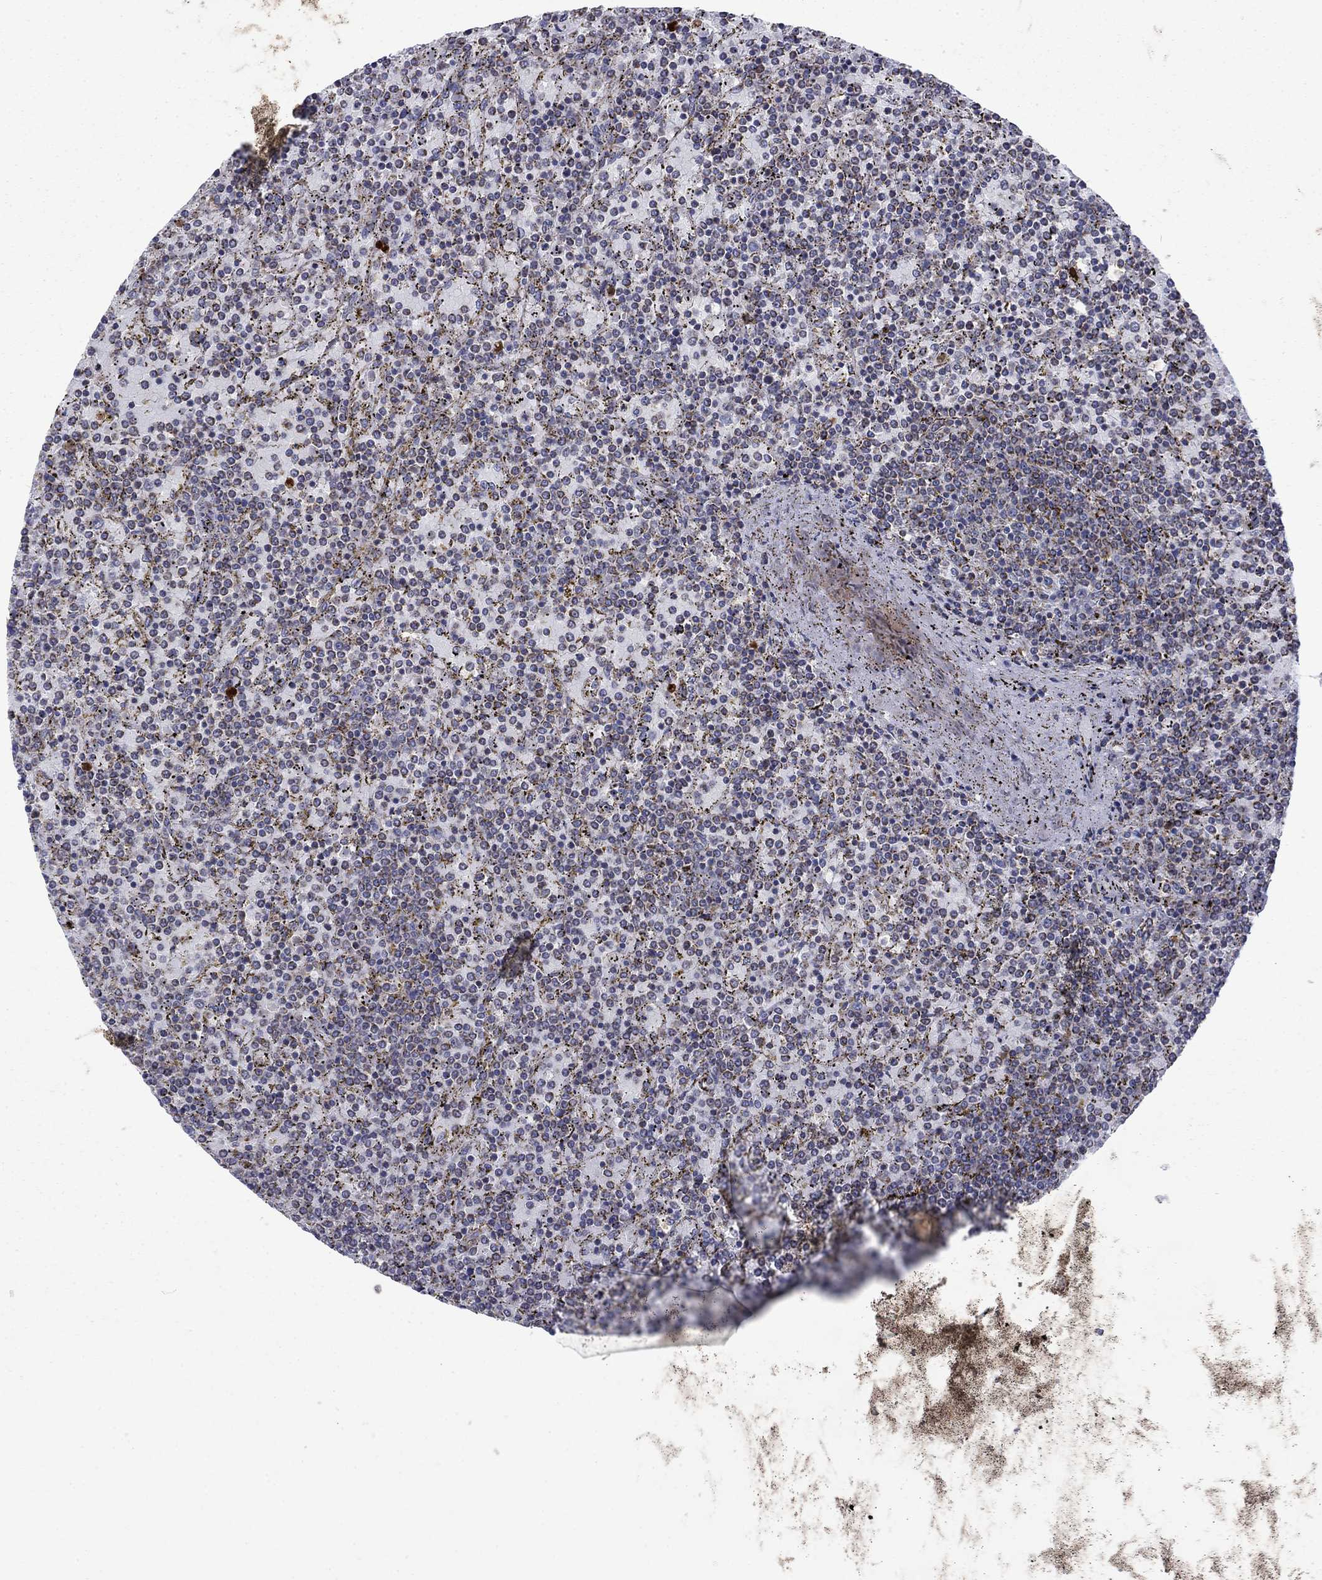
{"staining": {"intensity": "negative", "quantity": "none", "location": "none"}, "tissue": "lymphoma", "cell_type": "Tumor cells", "image_type": "cancer", "snomed": [{"axis": "morphology", "description": "Malignant lymphoma, non-Hodgkin's type, Low grade"}, {"axis": "topography", "description": "Spleen"}], "caption": "A photomicrograph of human lymphoma is negative for staining in tumor cells.", "gene": "DOP1B", "patient": {"sex": "female", "age": 77}}